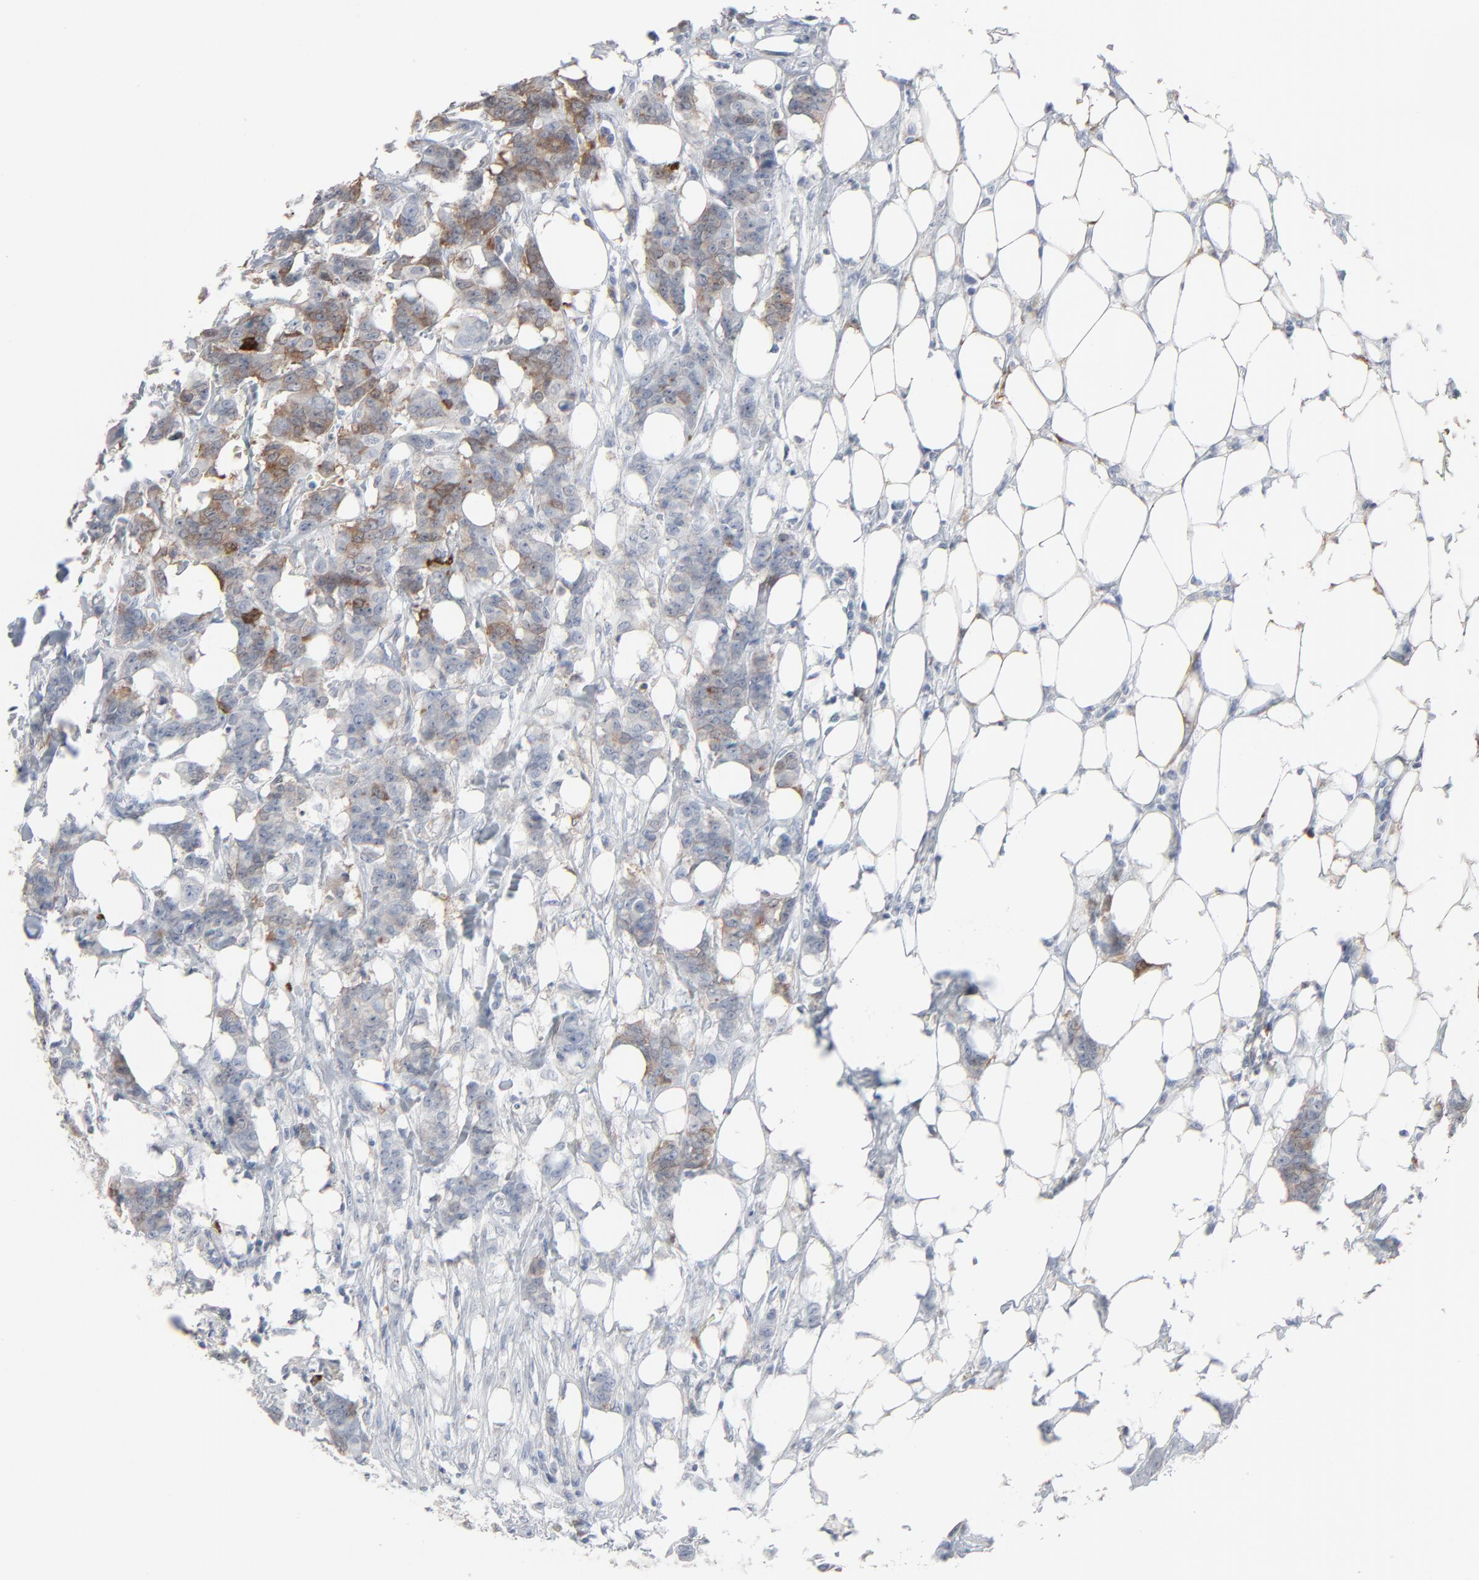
{"staining": {"intensity": "moderate", "quantity": ">75%", "location": "cytoplasmic/membranous"}, "tissue": "breast cancer", "cell_type": "Tumor cells", "image_type": "cancer", "snomed": [{"axis": "morphology", "description": "Duct carcinoma"}, {"axis": "topography", "description": "Breast"}], "caption": "Moderate cytoplasmic/membranous expression is appreciated in approximately >75% of tumor cells in invasive ductal carcinoma (breast). (DAB IHC with brightfield microscopy, high magnification).", "gene": "PHGDH", "patient": {"sex": "female", "age": 40}}